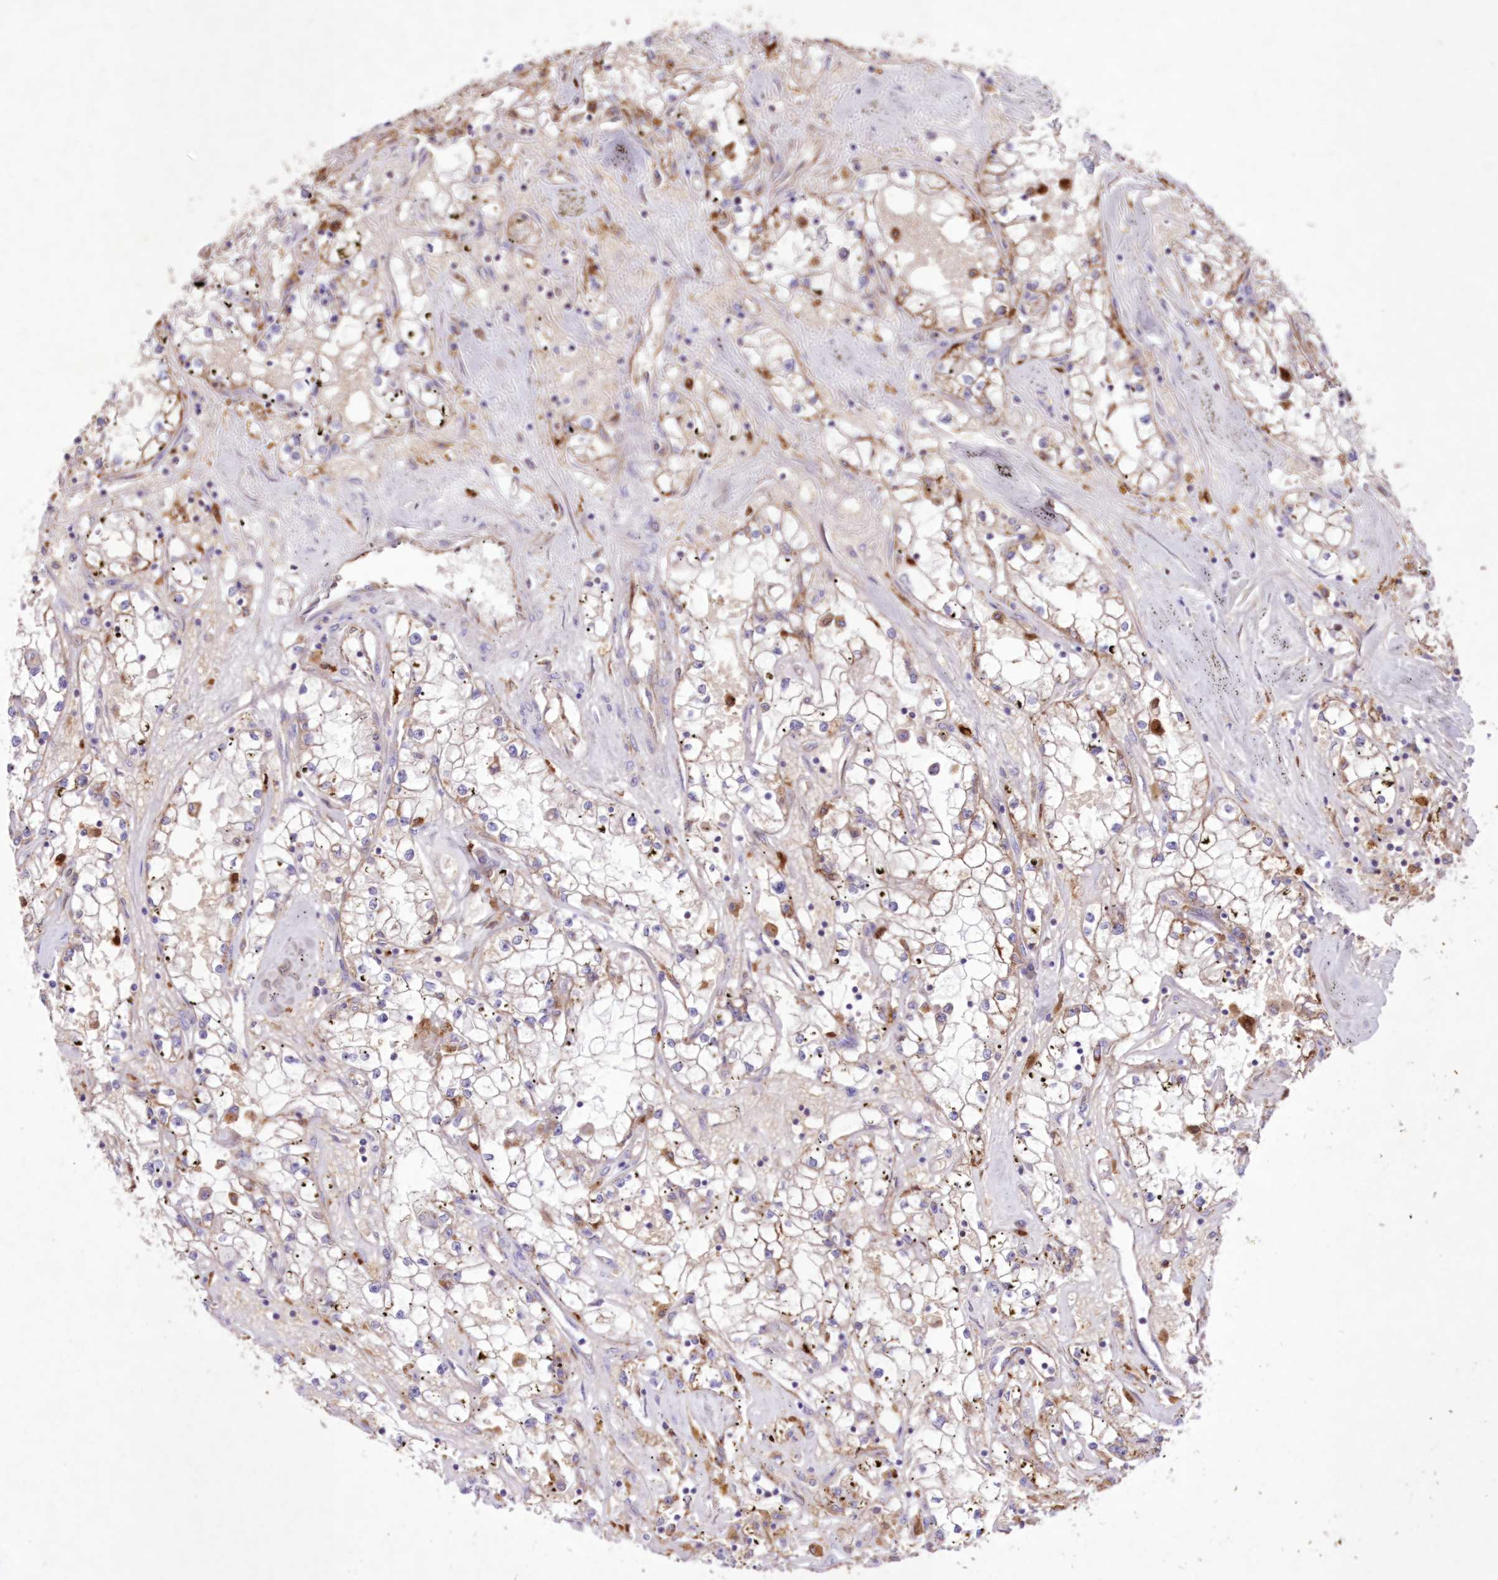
{"staining": {"intensity": "weak", "quantity": "<25%", "location": "cytoplasmic/membranous"}, "tissue": "renal cancer", "cell_type": "Tumor cells", "image_type": "cancer", "snomed": [{"axis": "morphology", "description": "Adenocarcinoma, NOS"}, {"axis": "topography", "description": "Kidney"}], "caption": "The immunohistochemistry (IHC) histopathology image has no significant staining in tumor cells of adenocarcinoma (renal) tissue.", "gene": "FCHO2", "patient": {"sex": "male", "age": 56}}